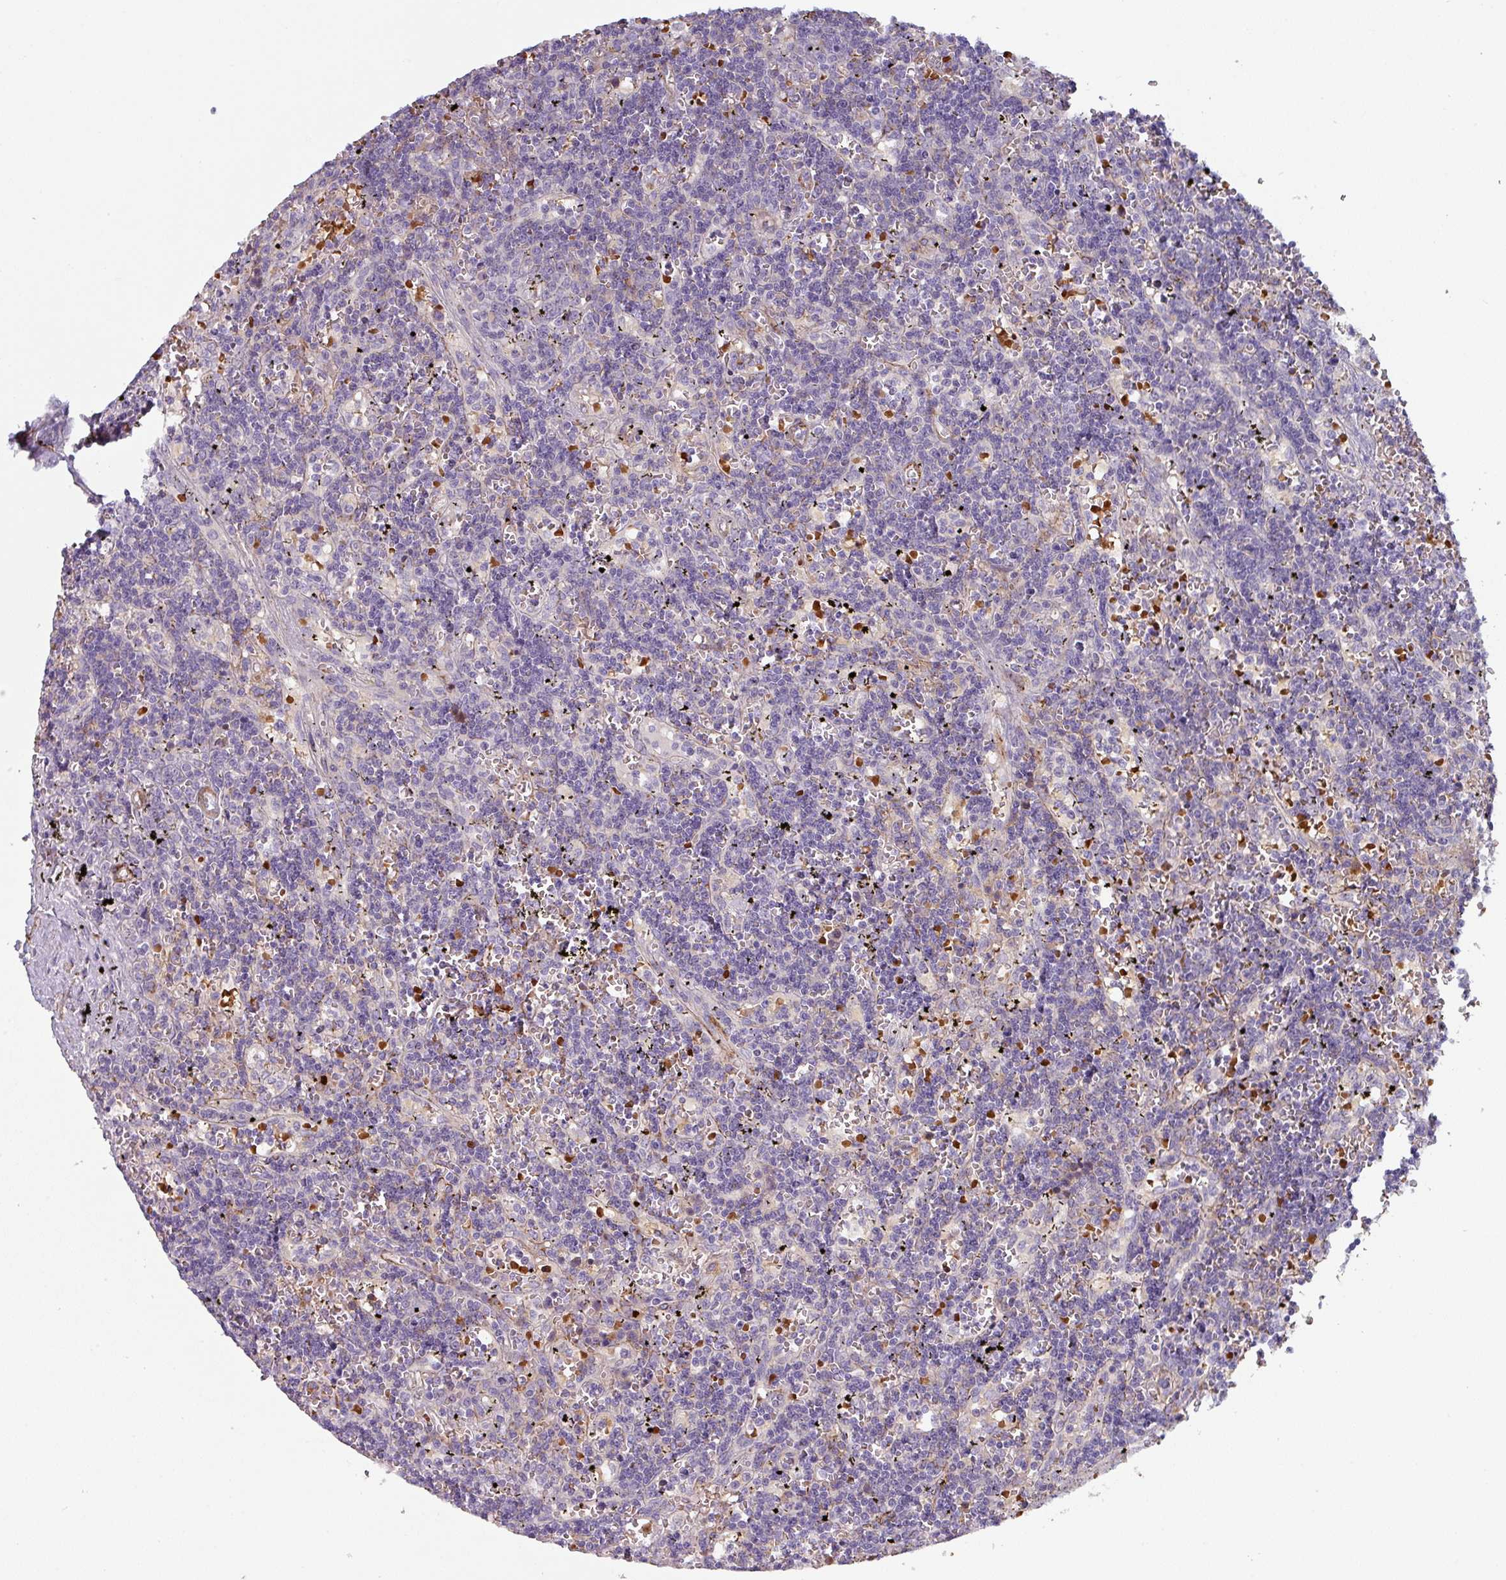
{"staining": {"intensity": "negative", "quantity": "none", "location": "none"}, "tissue": "lymphoma", "cell_type": "Tumor cells", "image_type": "cancer", "snomed": [{"axis": "morphology", "description": "Malignant lymphoma, non-Hodgkin's type, Low grade"}, {"axis": "topography", "description": "Spleen"}], "caption": "Immunohistochemistry (IHC) histopathology image of human lymphoma stained for a protein (brown), which demonstrates no expression in tumor cells.", "gene": "PRODH2", "patient": {"sex": "male", "age": 60}}